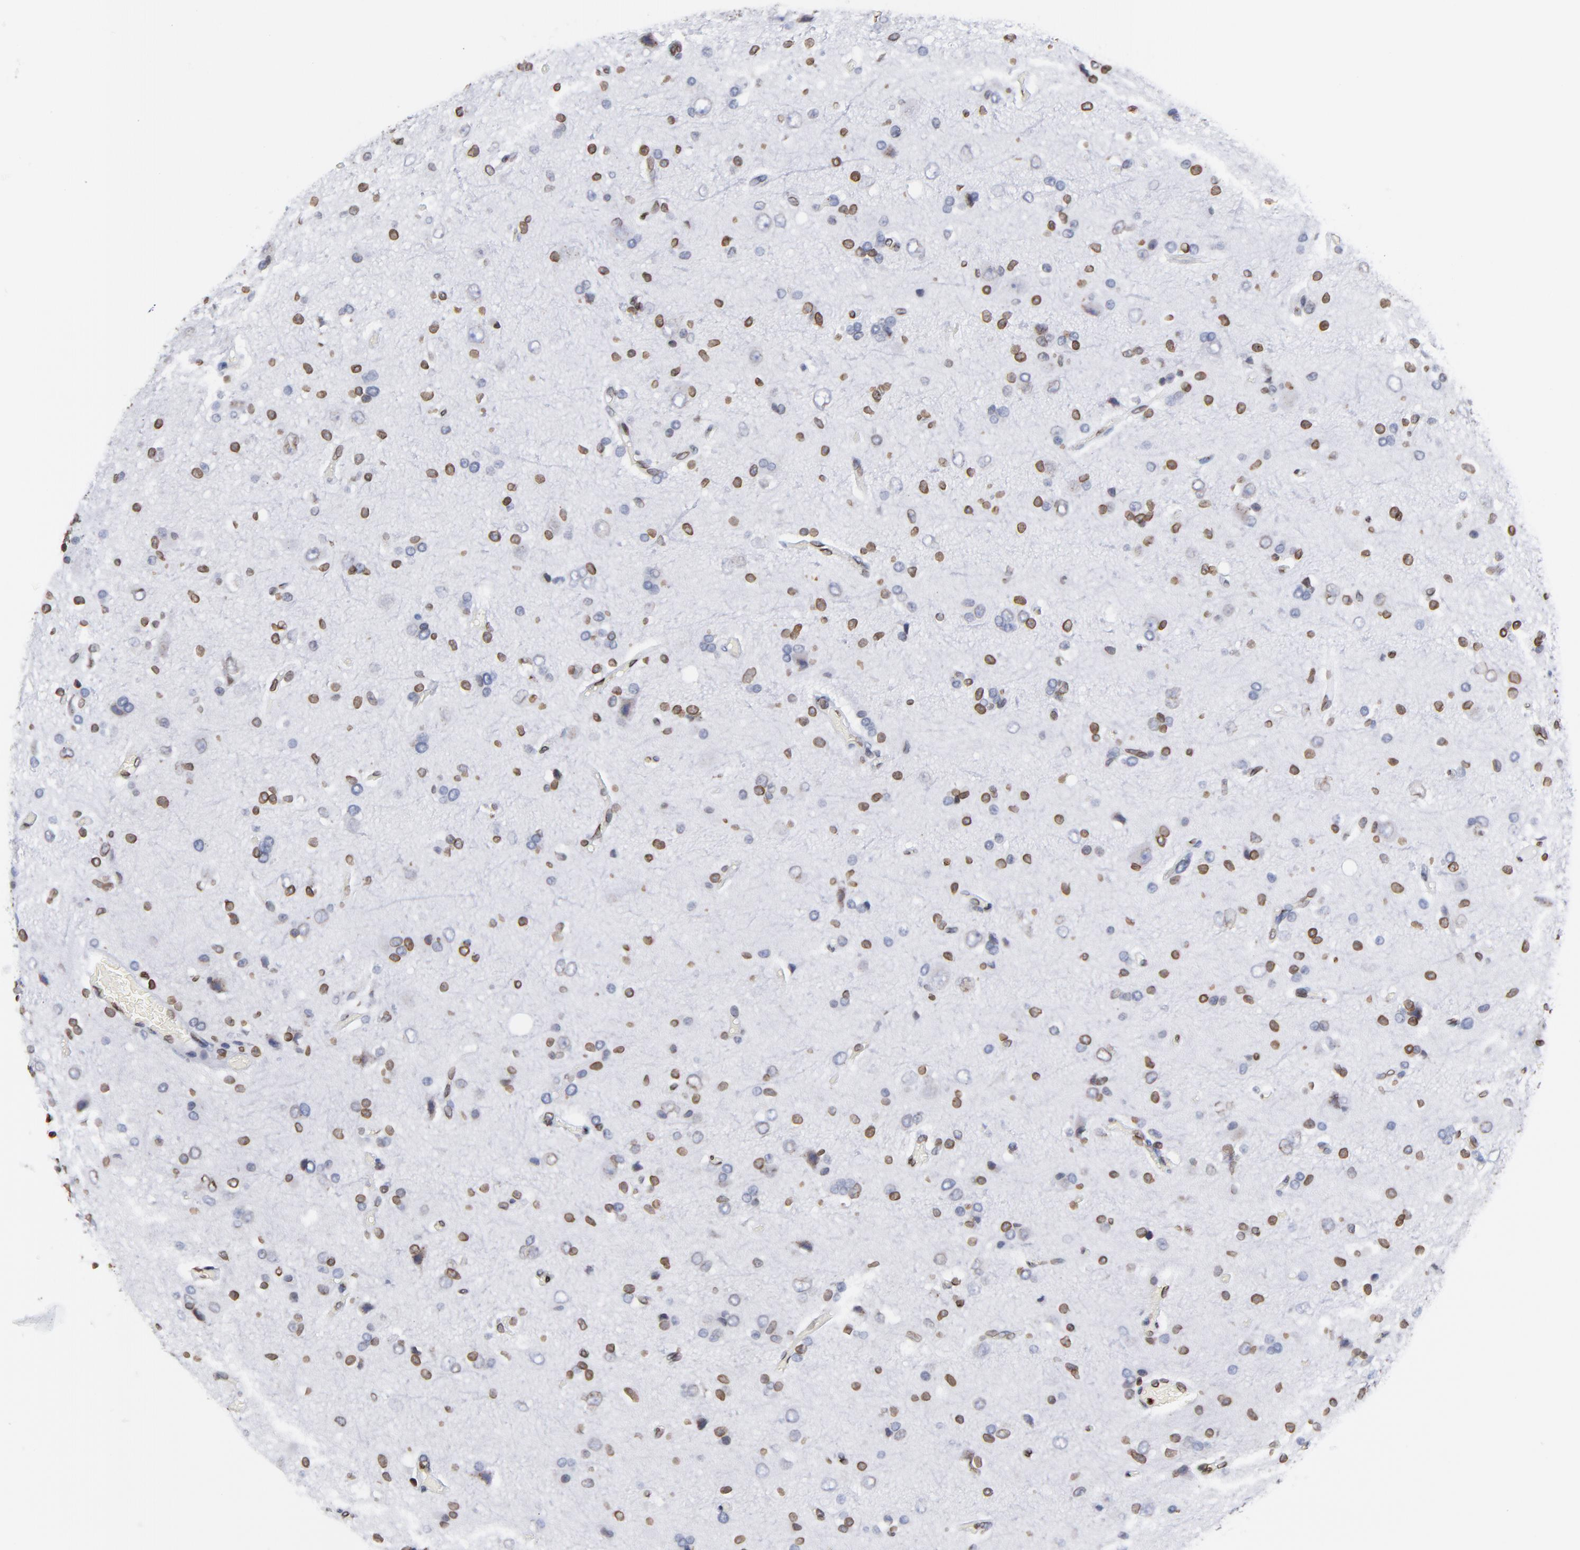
{"staining": {"intensity": "strong", "quantity": "25%-75%", "location": "cytoplasmic/membranous,nuclear"}, "tissue": "glioma", "cell_type": "Tumor cells", "image_type": "cancer", "snomed": [{"axis": "morphology", "description": "Glioma, malignant, High grade"}, {"axis": "topography", "description": "Brain"}], "caption": "An immunohistochemistry micrograph of neoplastic tissue is shown. Protein staining in brown labels strong cytoplasmic/membranous and nuclear positivity in high-grade glioma (malignant) within tumor cells.", "gene": "THAP7", "patient": {"sex": "male", "age": 47}}